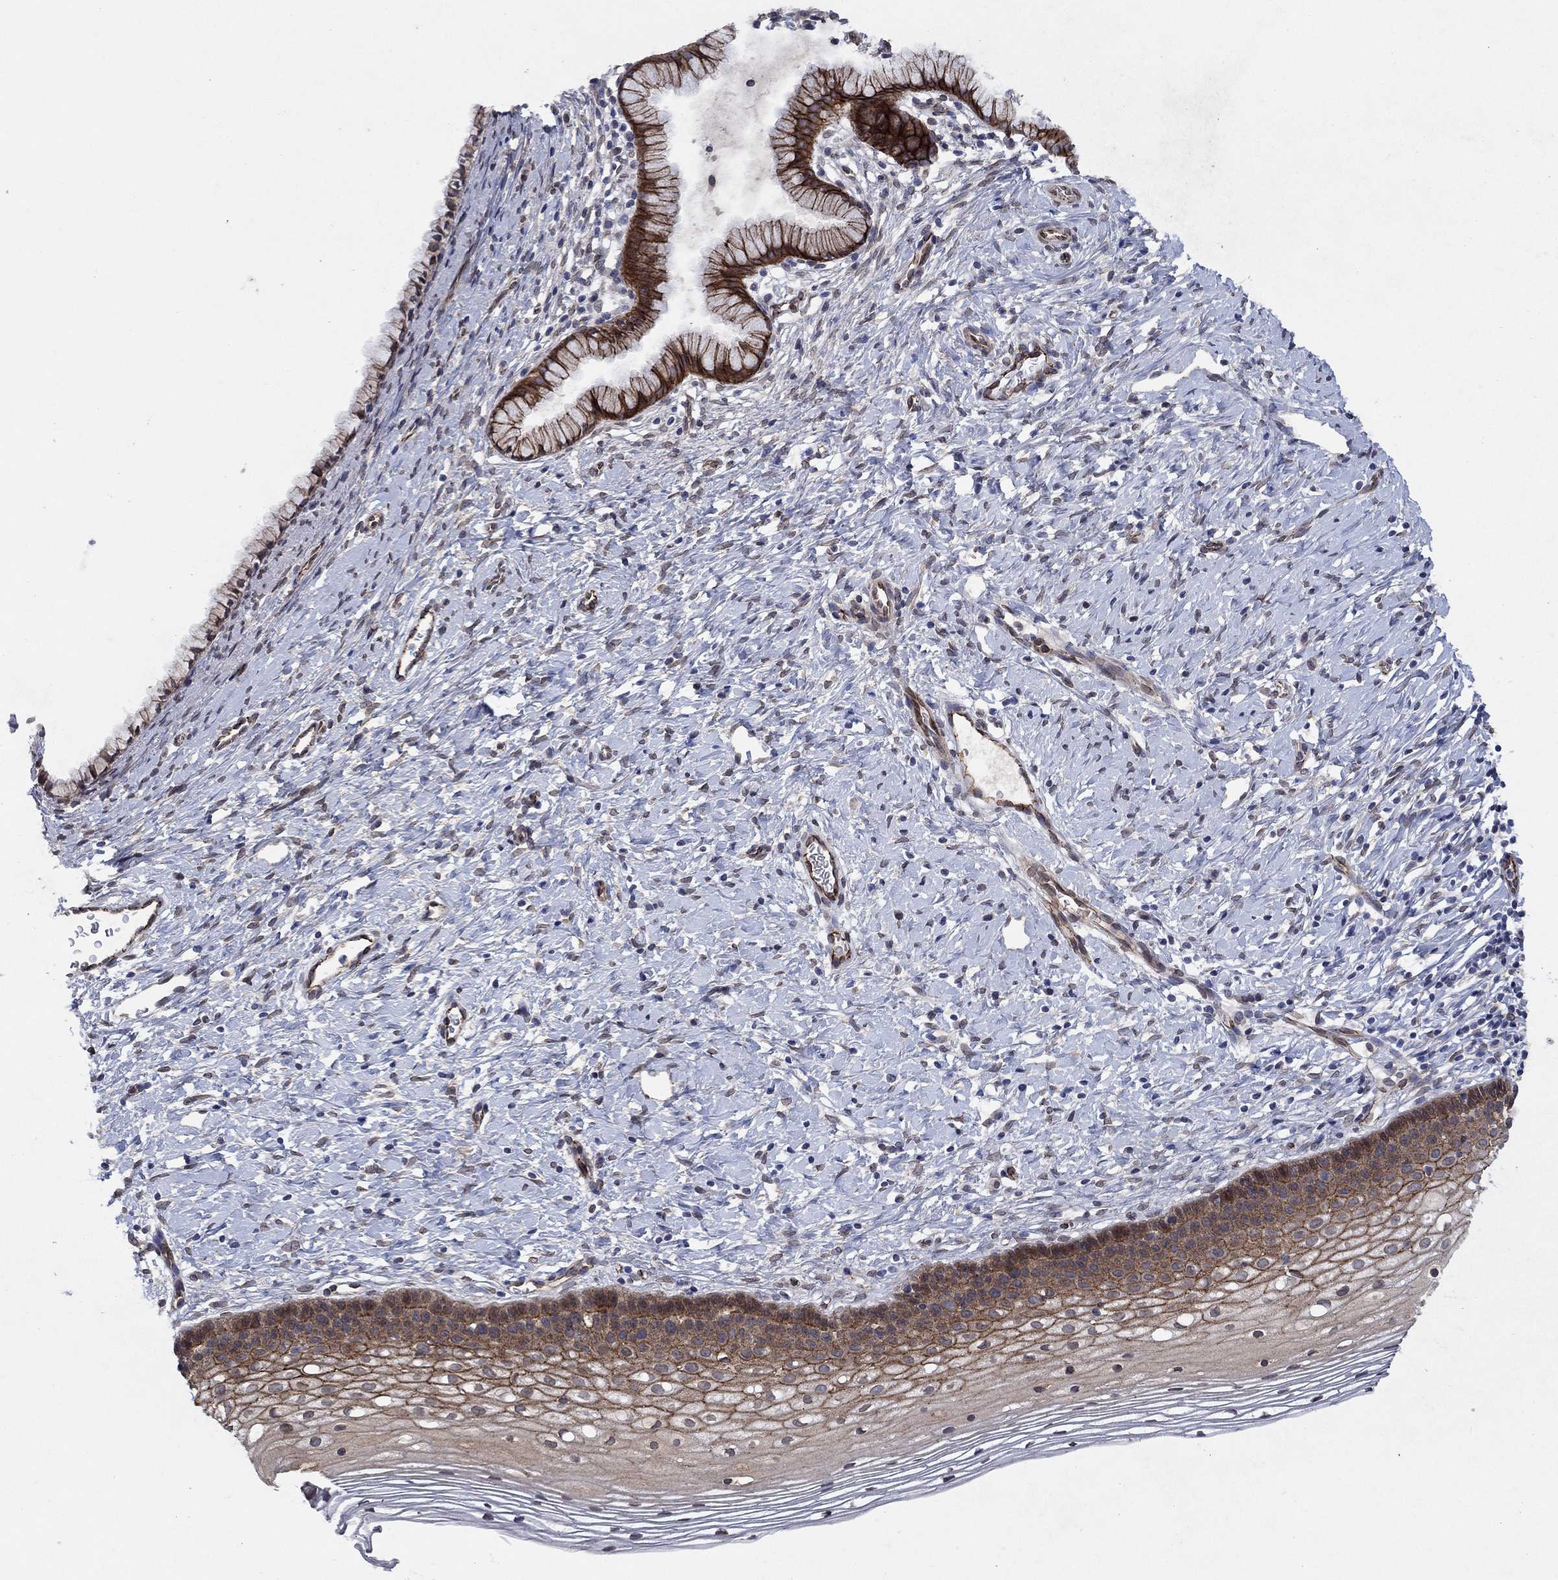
{"staining": {"intensity": "moderate", "quantity": "<25%", "location": "cytoplasmic/membranous"}, "tissue": "cervix", "cell_type": "Glandular cells", "image_type": "normal", "snomed": [{"axis": "morphology", "description": "Normal tissue, NOS"}, {"axis": "topography", "description": "Cervix"}], "caption": "Benign cervix displays moderate cytoplasmic/membranous staining in about <25% of glandular cells.", "gene": "EMC9", "patient": {"sex": "female", "age": 39}}